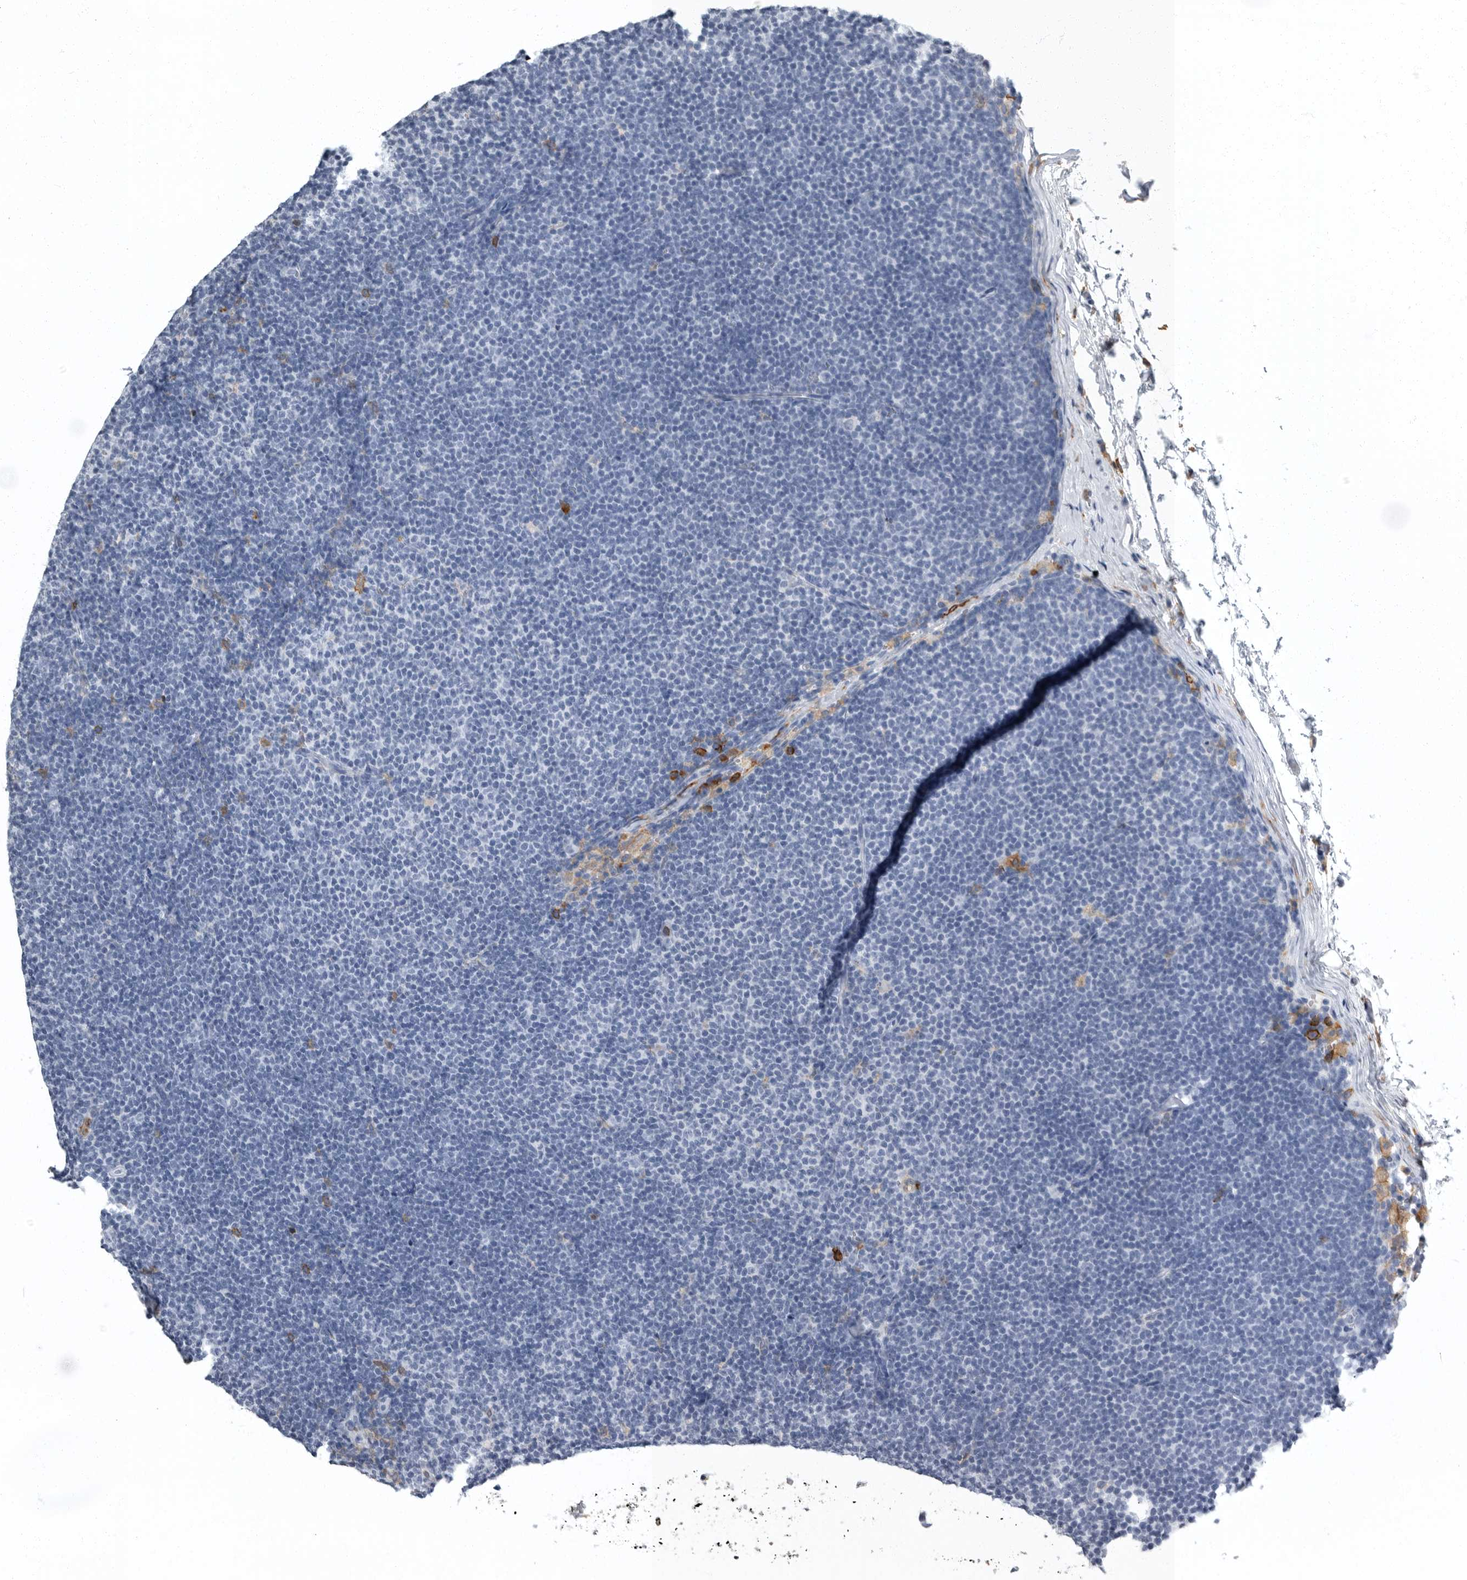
{"staining": {"intensity": "negative", "quantity": "none", "location": "none"}, "tissue": "lymphoma", "cell_type": "Tumor cells", "image_type": "cancer", "snomed": [{"axis": "morphology", "description": "Malignant lymphoma, non-Hodgkin's type, Low grade"}, {"axis": "topography", "description": "Lymph node"}], "caption": "Human lymphoma stained for a protein using immunohistochemistry (IHC) shows no positivity in tumor cells.", "gene": "FCER1G", "patient": {"sex": "female", "age": 53}}